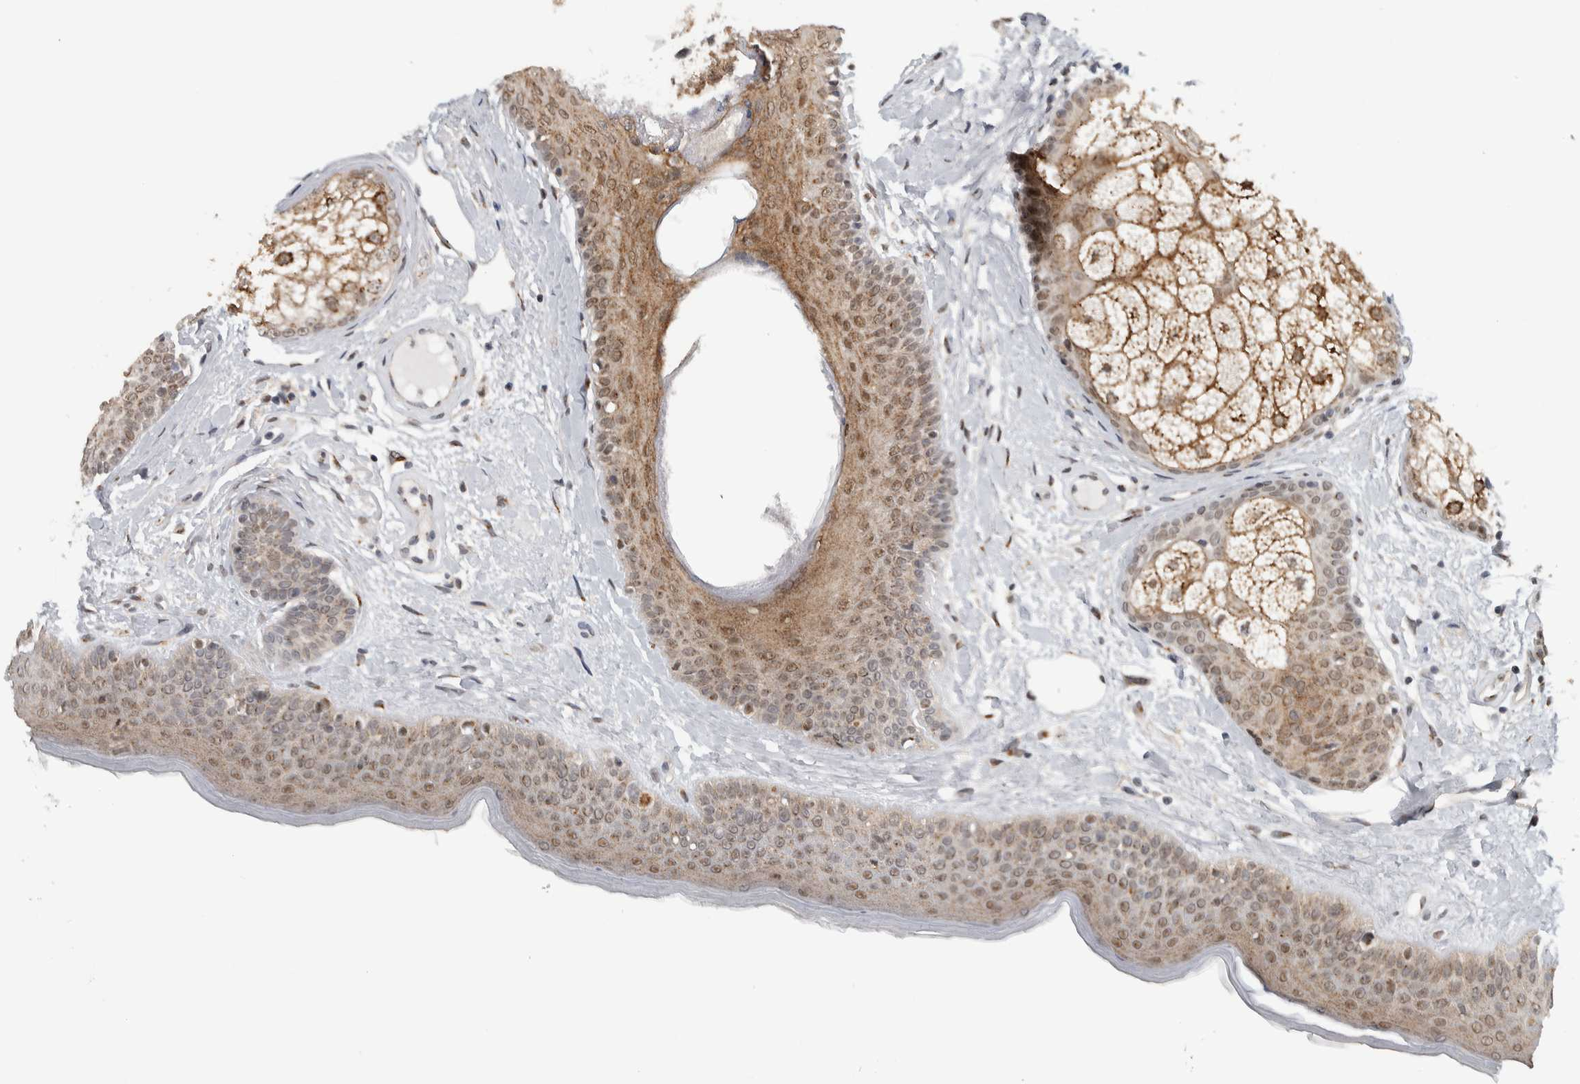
{"staining": {"intensity": "moderate", "quantity": ">75%", "location": "cytoplasmic/membranous,nuclear"}, "tissue": "oral mucosa", "cell_type": "Squamous epithelial cells", "image_type": "normal", "snomed": [{"axis": "morphology", "description": "Normal tissue, NOS"}, {"axis": "topography", "description": "Skin"}, {"axis": "topography", "description": "Oral tissue"}], "caption": "Immunohistochemical staining of unremarkable human oral mucosa demonstrates medium levels of moderate cytoplasmic/membranous,nuclear staining in approximately >75% of squamous epithelial cells. Using DAB (brown) and hematoxylin (blue) stains, captured at high magnification using brightfield microscopy.", "gene": "ZMYND8", "patient": {"sex": "male", "age": 84}}